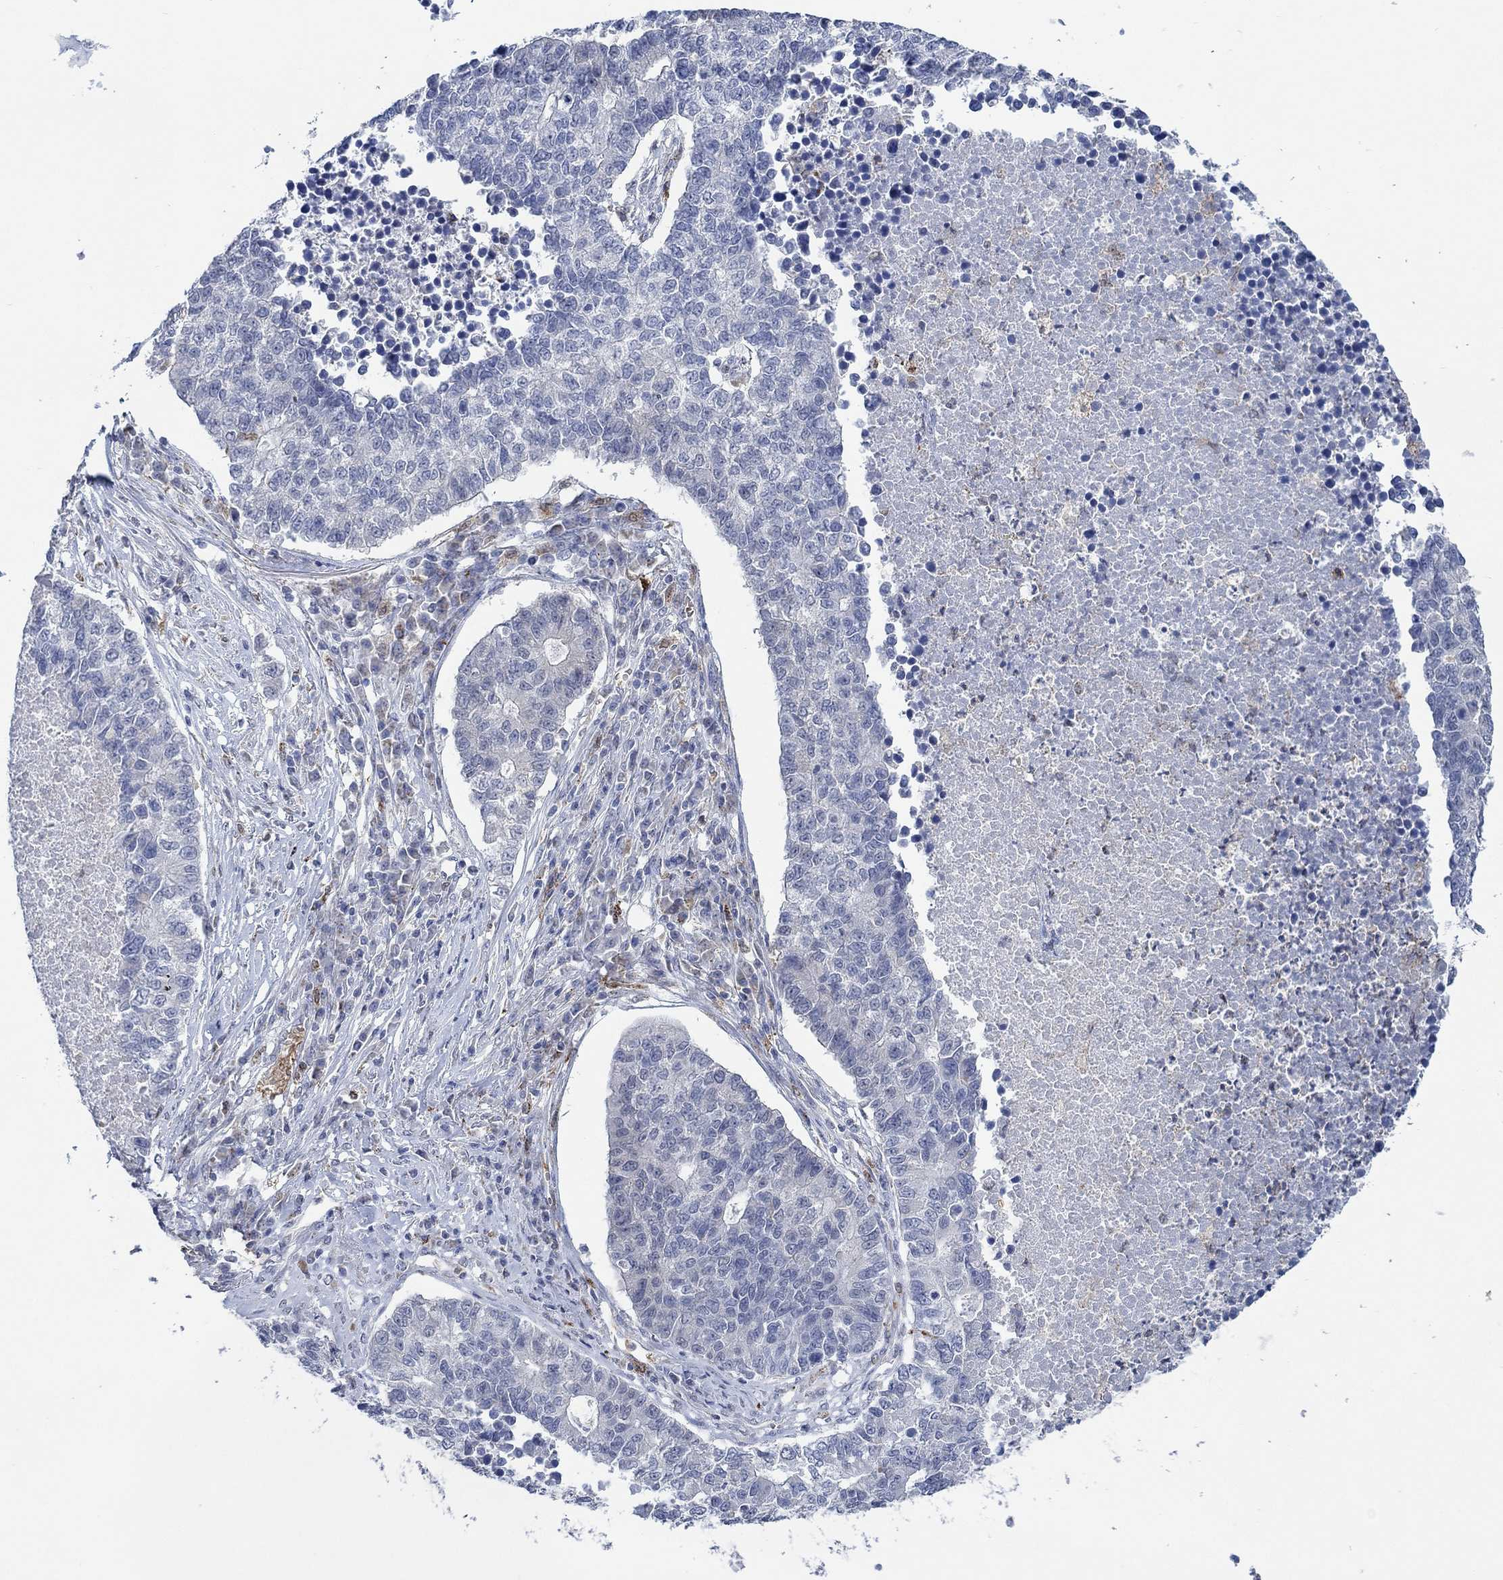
{"staining": {"intensity": "negative", "quantity": "none", "location": "none"}, "tissue": "lung cancer", "cell_type": "Tumor cells", "image_type": "cancer", "snomed": [{"axis": "morphology", "description": "Adenocarcinoma, NOS"}, {"axis": "topography", "description": "Lung"}], "caption": "Lung cancer (adenocarcinoma) was stained to show a protein in brown. There is no significant staining in tumor cells.", "gene": "MPP1", "patient": {"sex": "male", "age": 57}}